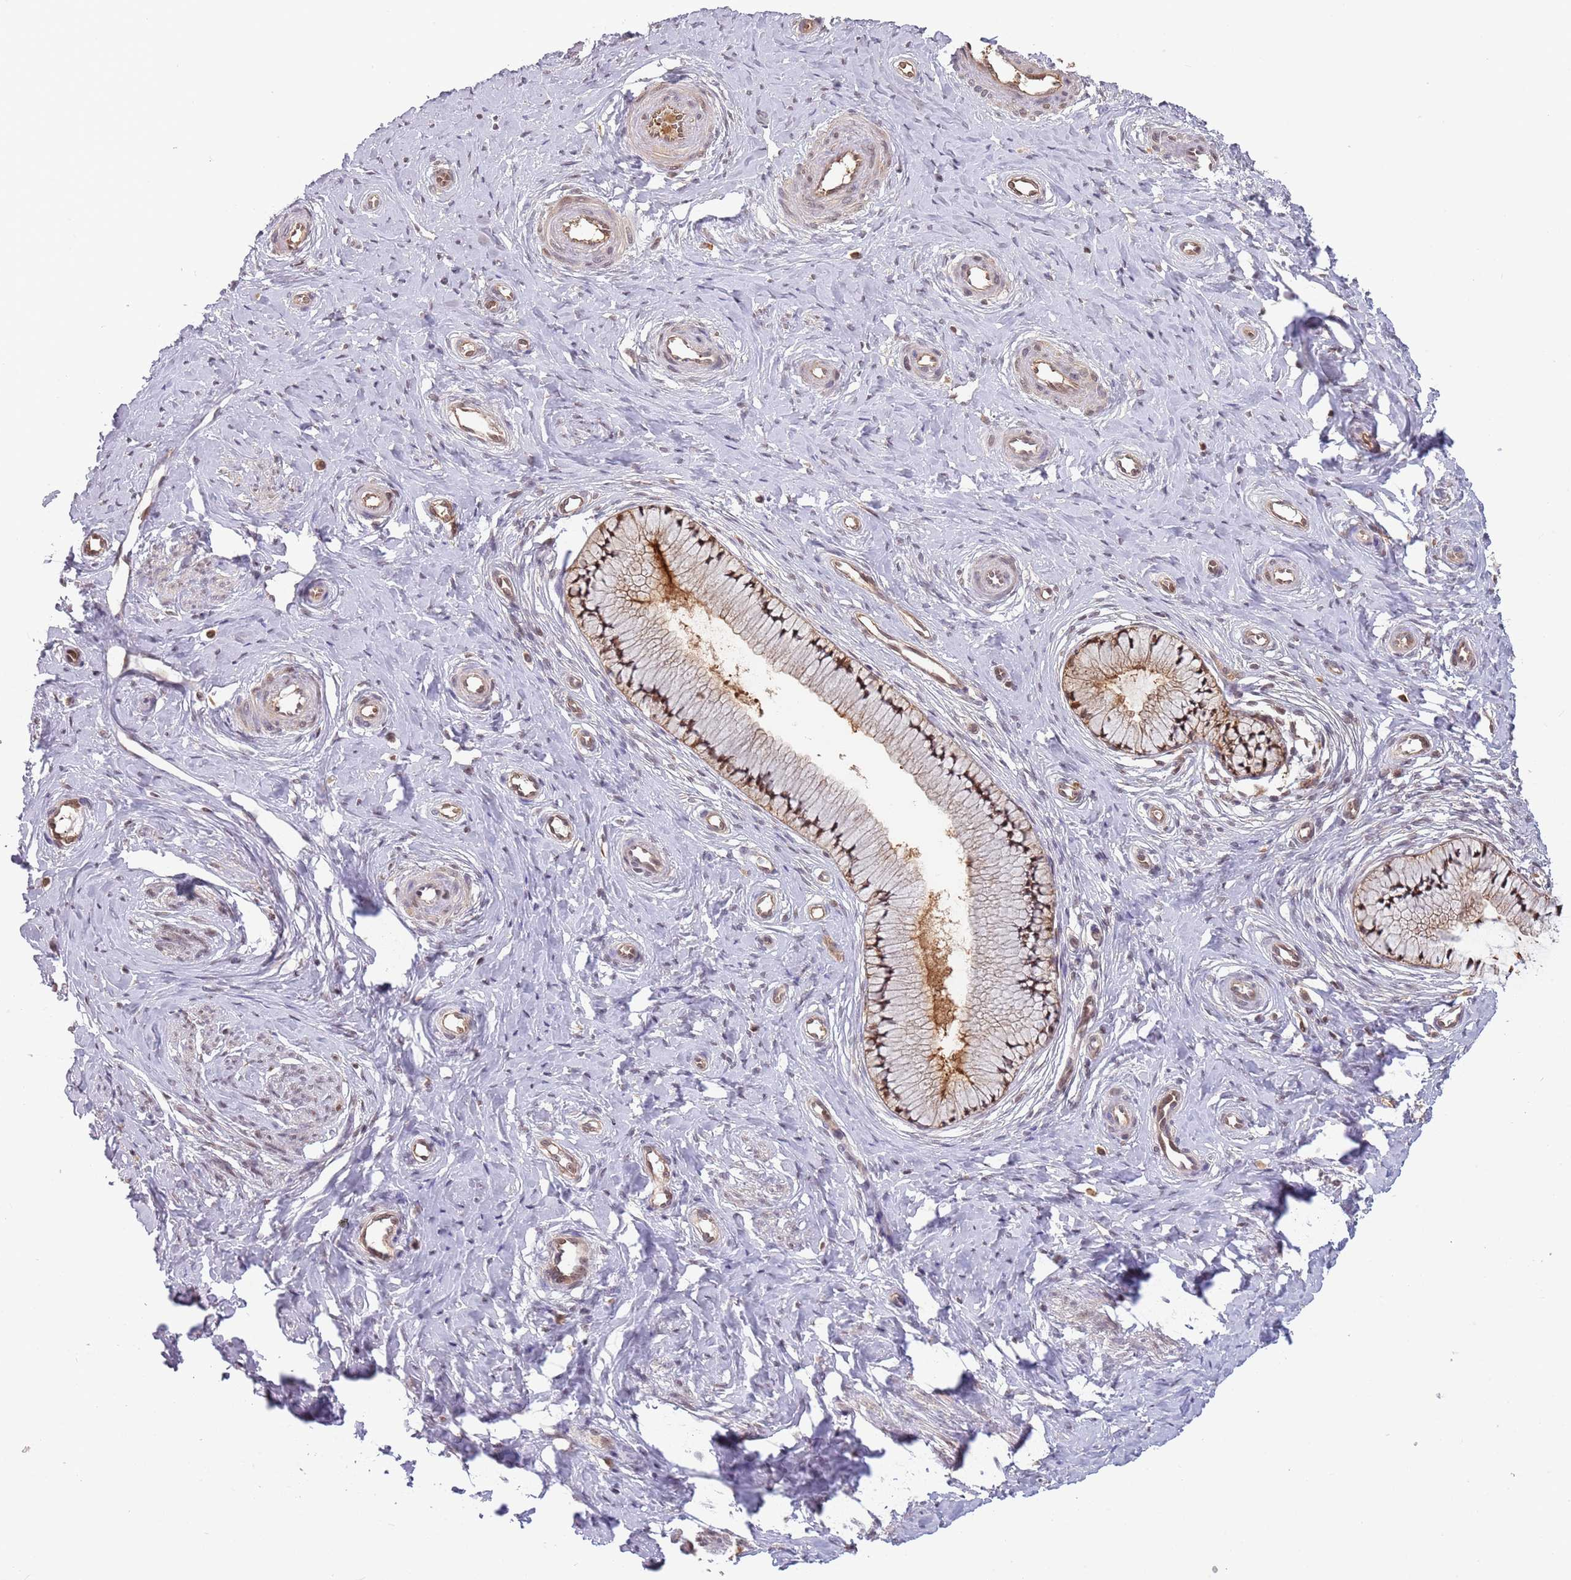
{"staining": {"intensity": "moderate", "quantity": ">75%", "location": "cytoplasmic/membranous,nuclear"}, "tissue": "cervix", "cell_type": "Glandular cells", "image_type": "normal", "snomed": [{"axis": "morphology", "description": "Normal tissue, NOS"}, {"axis": "topography", "description": "Cervix"}], "caption": "About >75% of glandular cells in normal cervix display moderate cytoplasmic/membranous,nuclear protein staining as visualized by brown immunohistochemical staining.", "gene": "PLSCR5", "patient": {"sex": "female", "age": 36}}